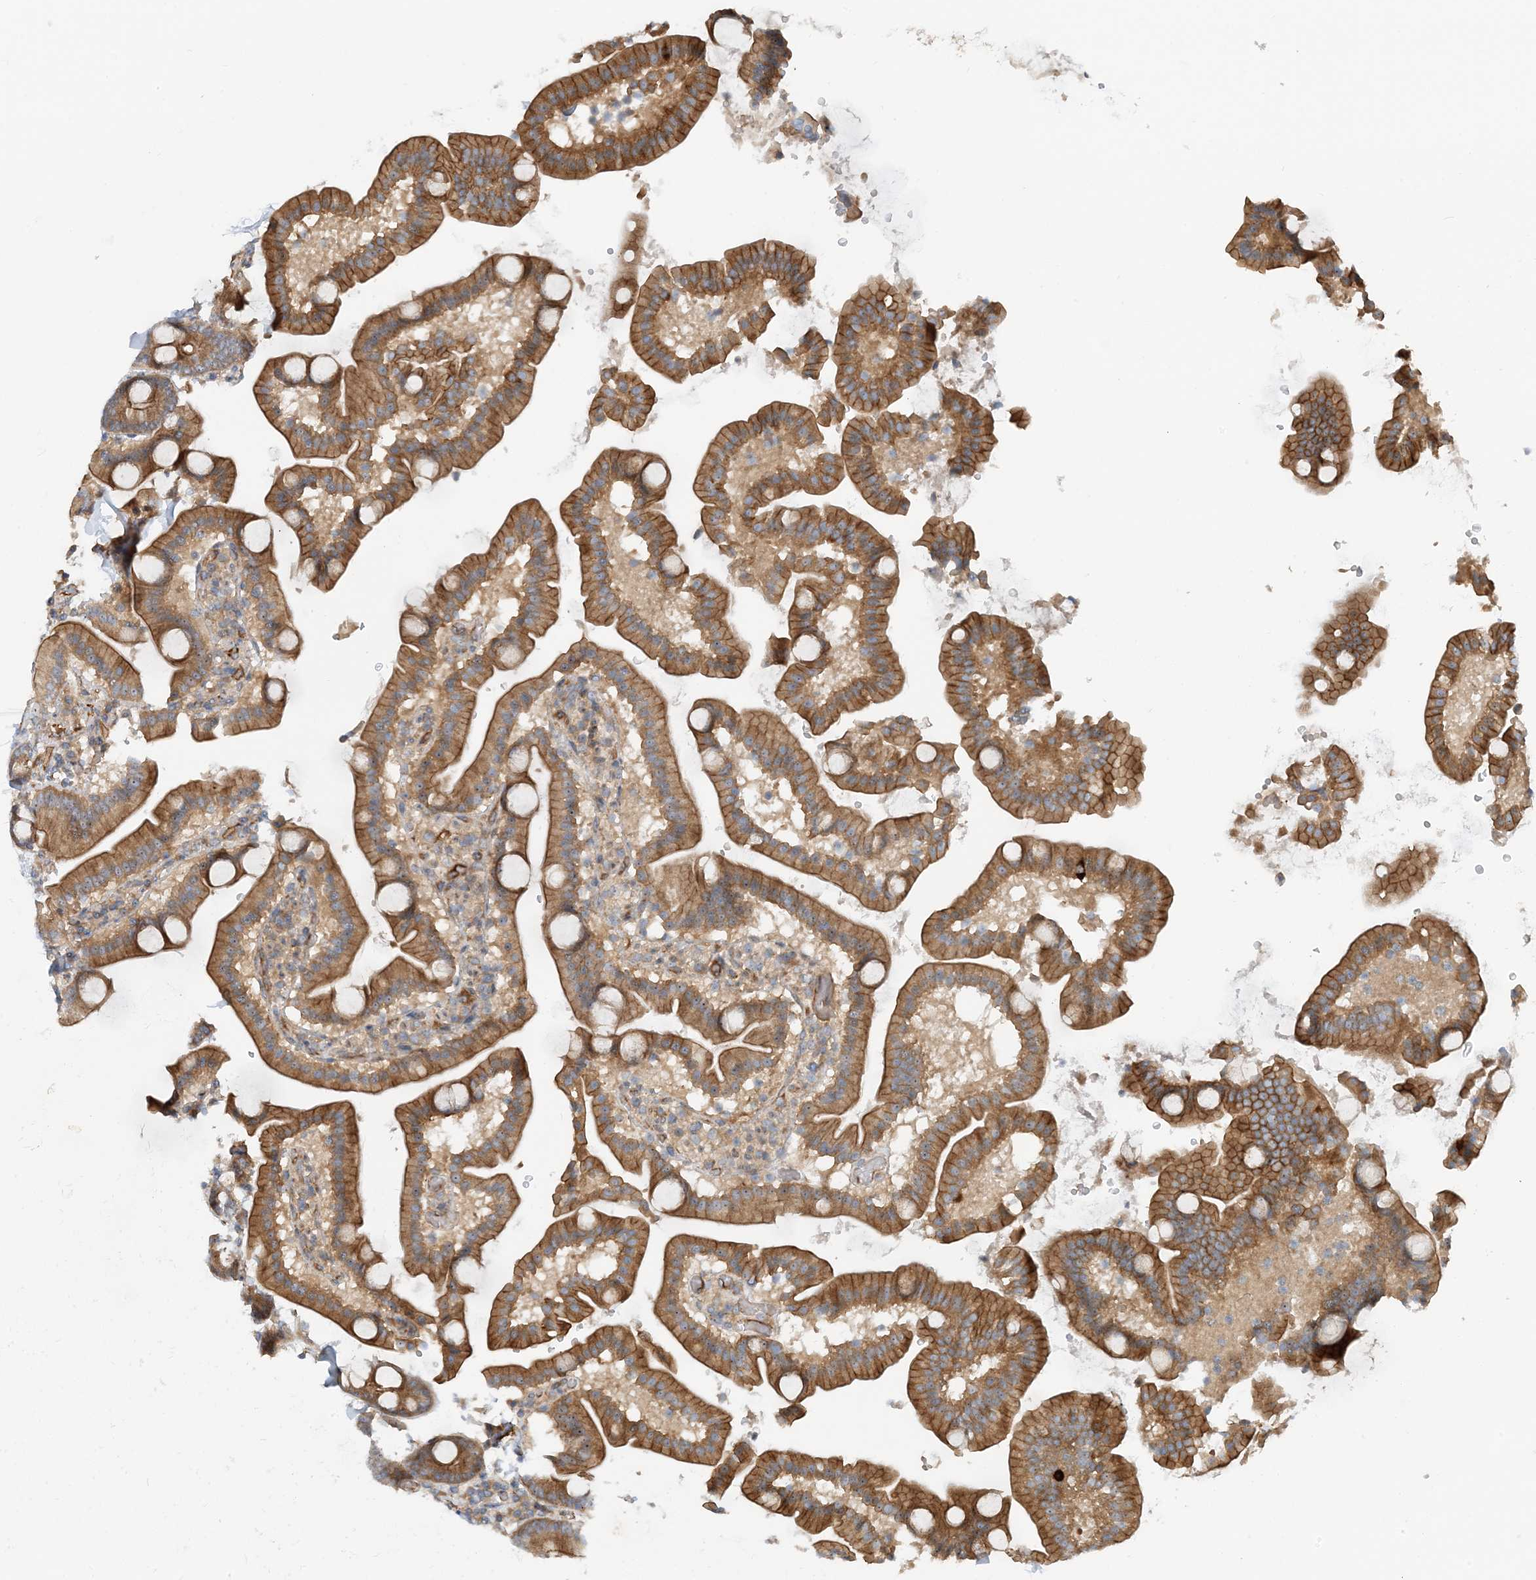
{"staining": {"intensity": "strong", "quantity": ">75%", "location": "cytoplasmic/membranous"}, "tissue": "duodenum", "cell_type": "Glandular cells", "image_type": "normal", "snomed": [{"axis": "morphology", "description": "Normal tissue, NOS"}, {"axis": "topography", "description": "Duodenum"}], "caption": "DAB immunohistochemical staining of unremarkable human duodenum displays strong cytoplasmic/membranous protein expression in approximately >75% of glandular cells.", "gene": "MYL5", "patient": {"sex": "male", "age": 55}}